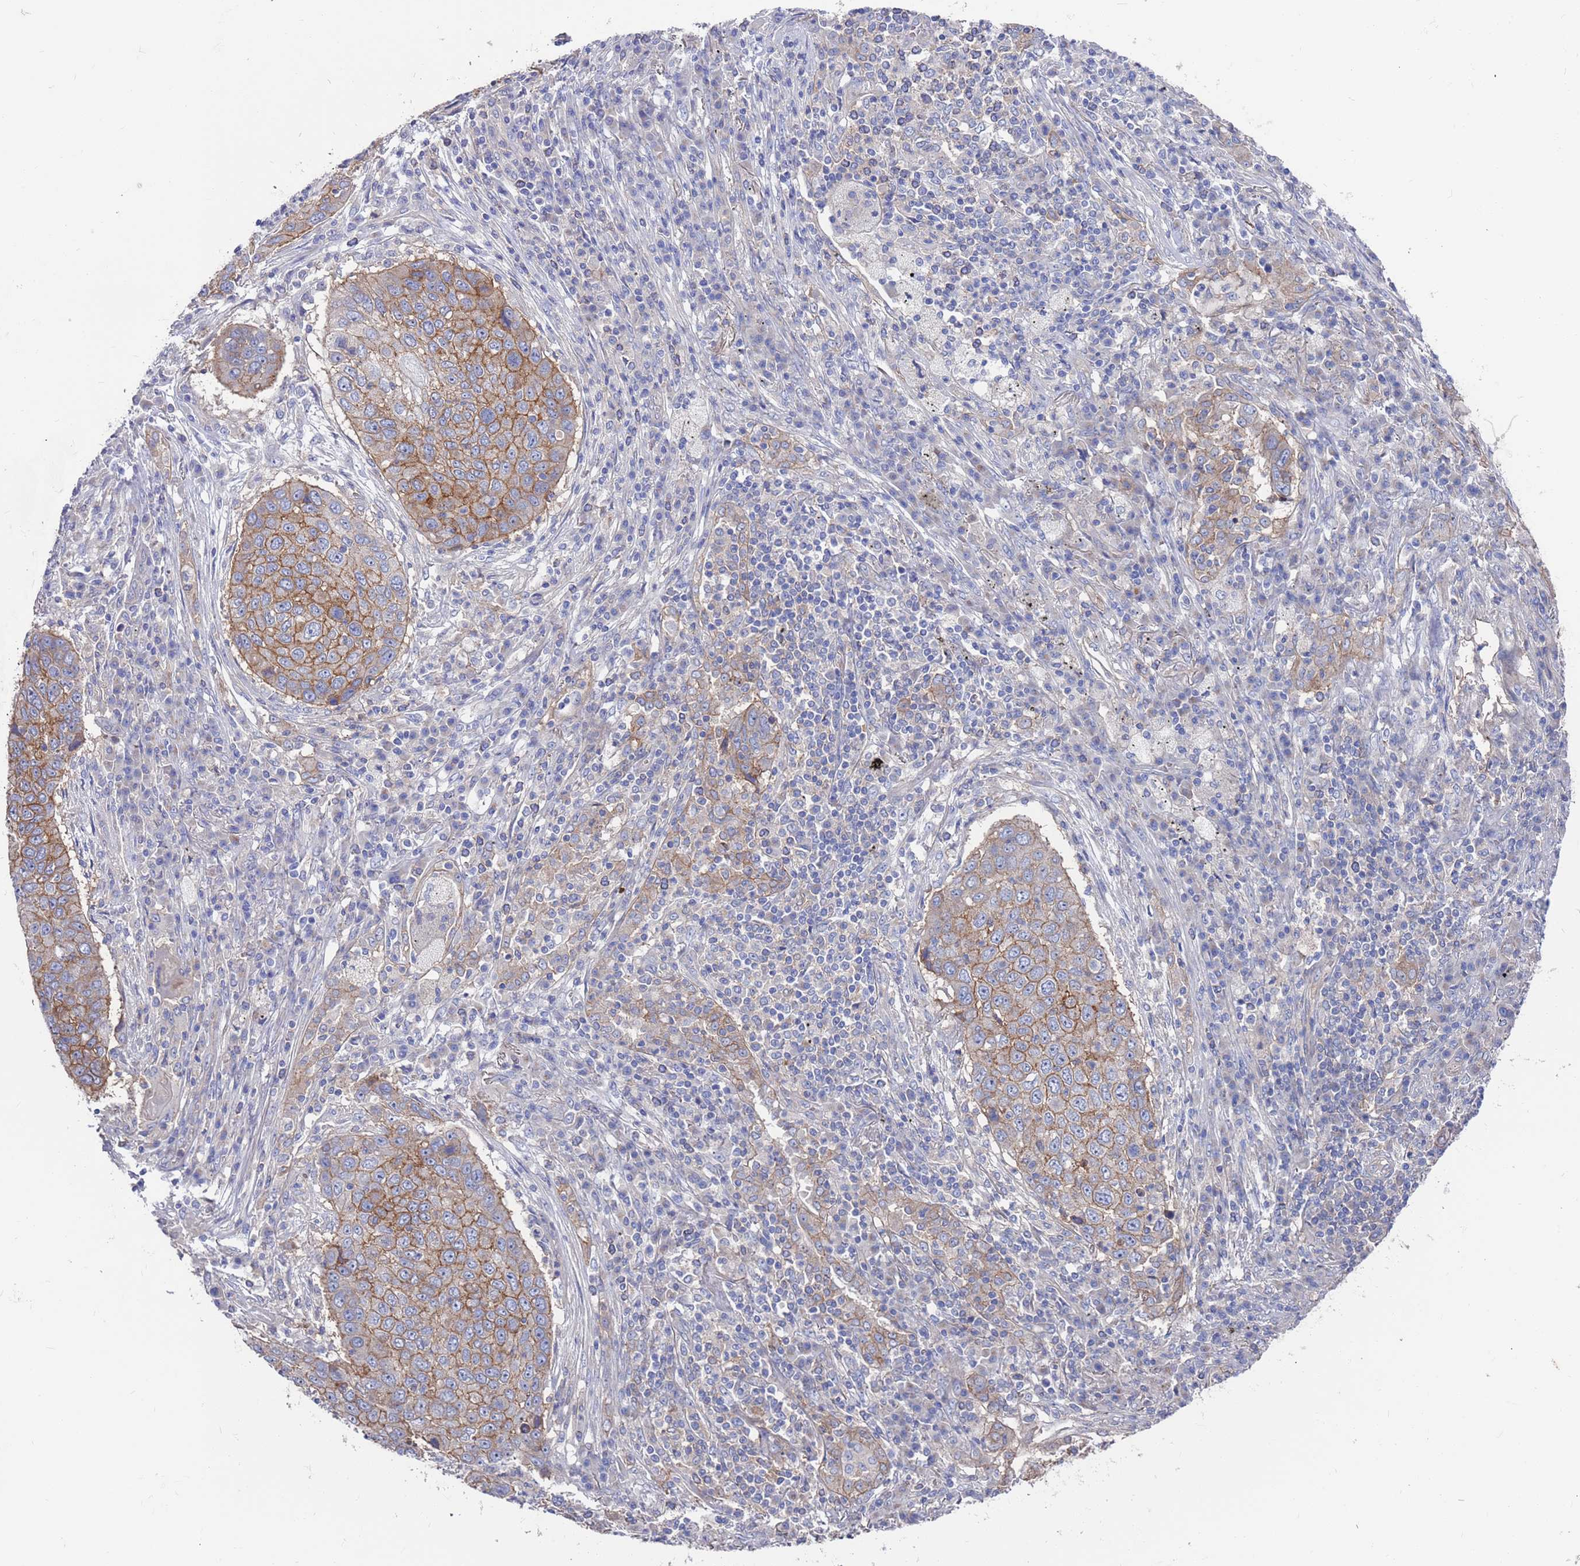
{"staining": {"intensity": "moderate", "quantity": ">75%", "location": "cytoplasmic/membranous"}, "tissue": "lung cancer", "cell_type": "Tumor cells", "image_type": "cancer", "snomed": [{"axis": "morphology", "description": "Squamous cell carcinoma, NOS"}, {"axis": "topography", "description": "Lung"}], "caption": "A photomicrograph of human lung squamous cell carcinoma stained for a protein exhibits moderate cytoplasmic/membranous brown staining in tumor cells.", "gene": "KRTCAP3", "patient": {"sex": "female", "age": 63}}